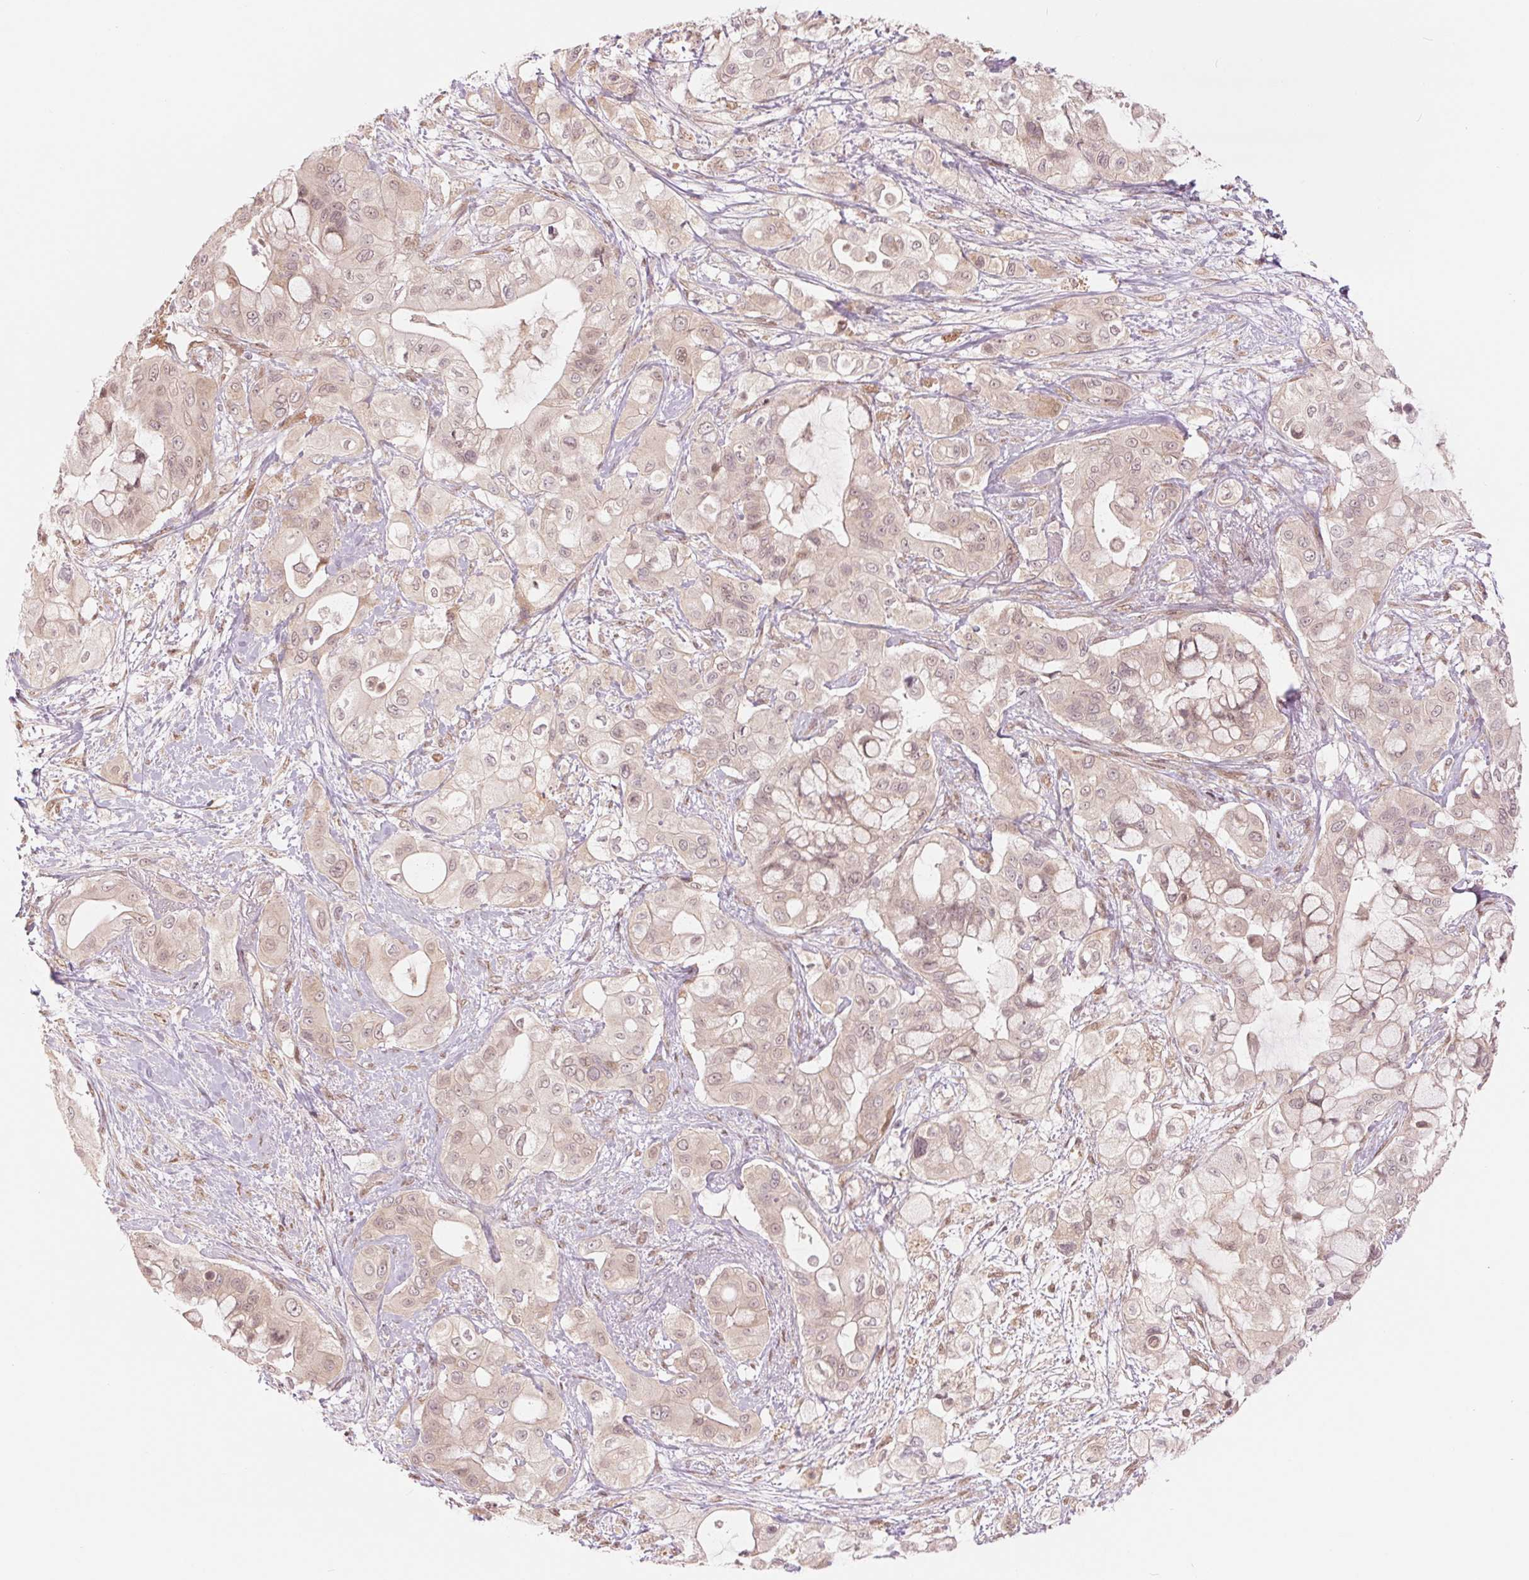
{"staining": {"intensity": "weak", "quantity": ">75%", "location": "cytoplasmic/membranous,nuclear"}, "tissue": "pancreatic cancer", "cell_type": "Tumor cells", "image_type": "cancer", "snomed": [{"axis": "morphology", "description": "Adenocarcinoma, NOS"}, {"axis": "topography", "description": "Pancreas"}], "caption": "The image reveals staining of pancreatic cancer, revealing weak cytoplasmic/membranous and nuclear protein staining (brown color) within tumor cells.", "gene": "ERI3", "patient": {"sex": "male", "age": 71}}